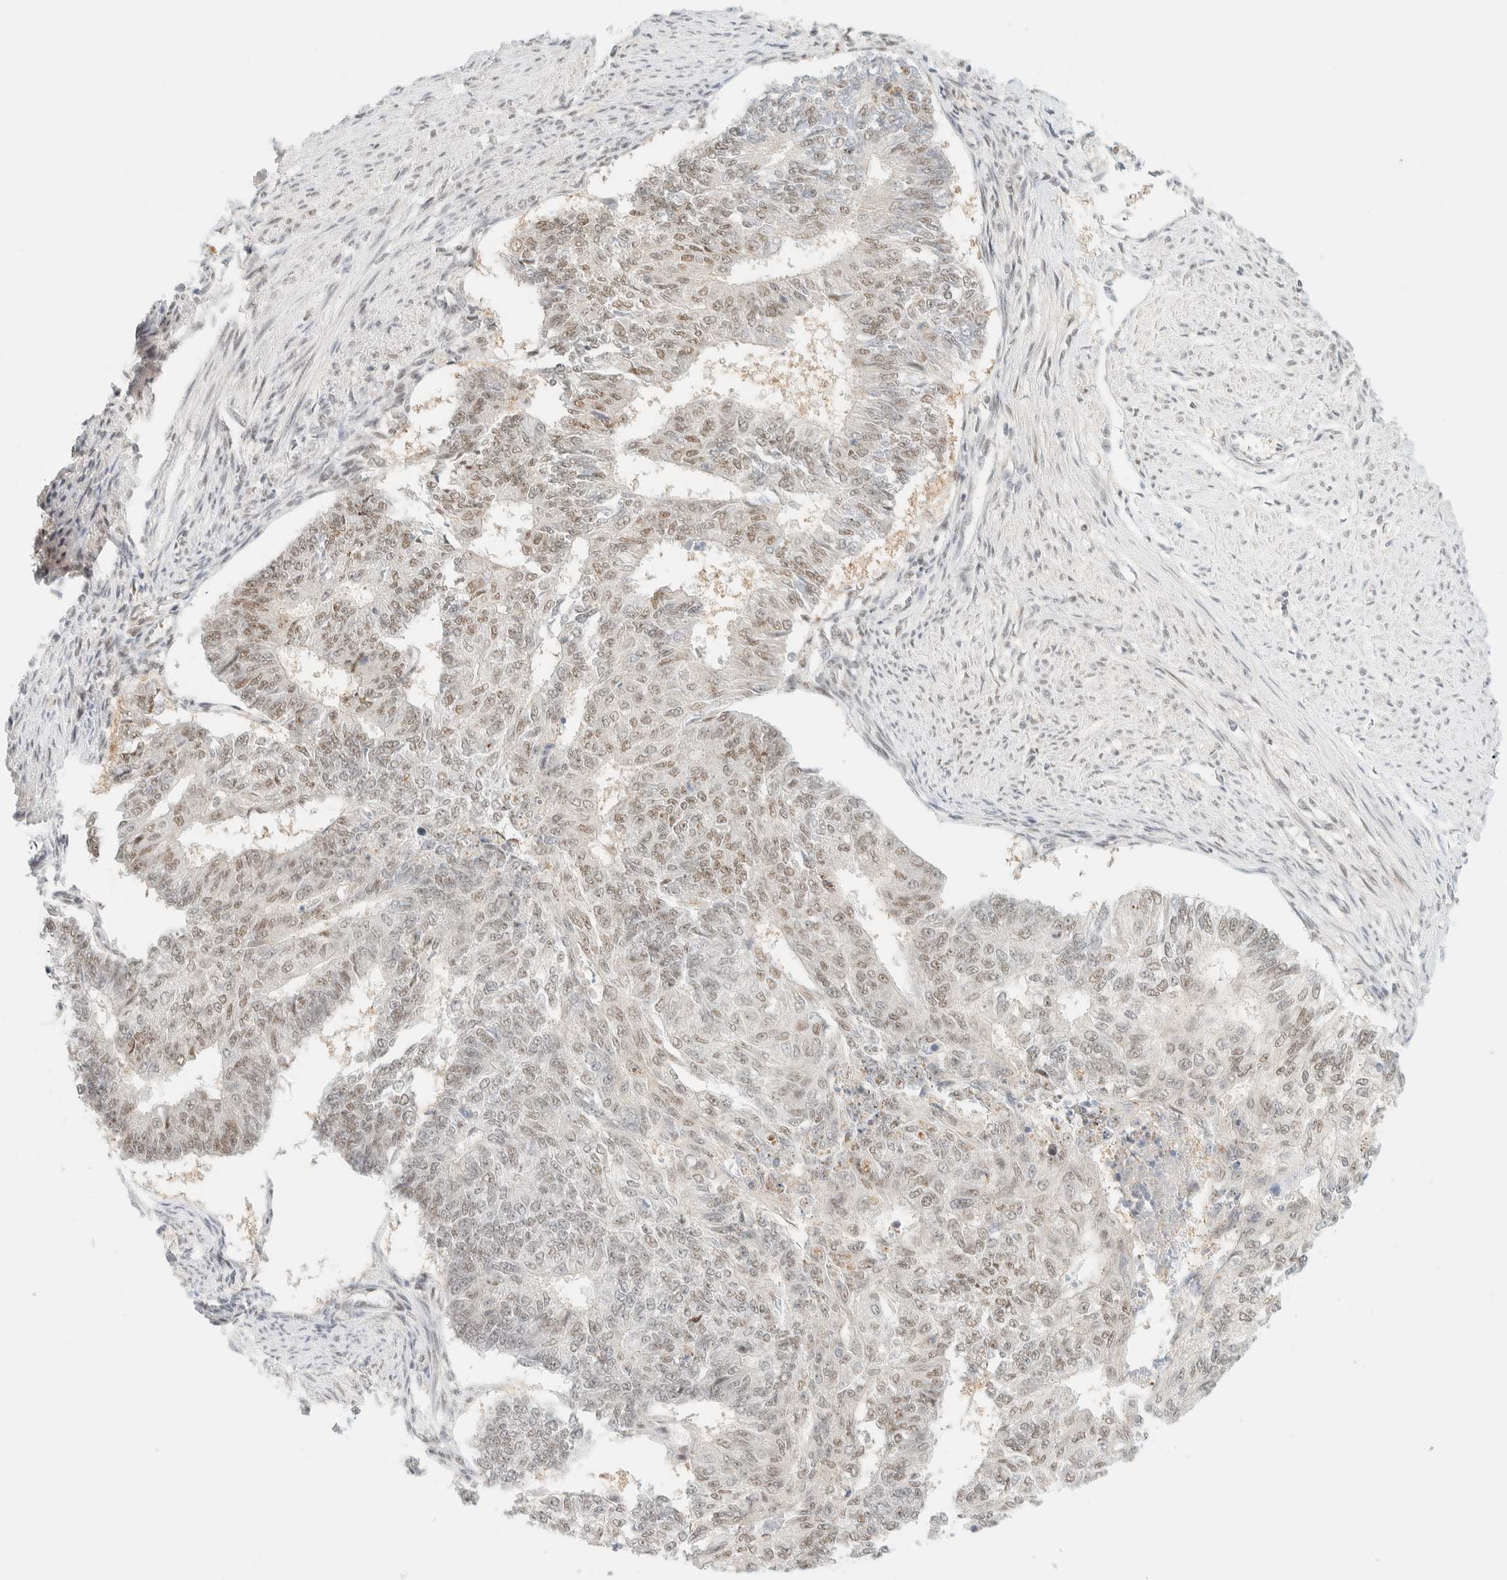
{"staining": {"intensity": "weak", "quantity": "25%-75%", "location": "nuclear"}, "tissue": "endometrial cancer", "cell_type": "Tumor cells", "image_type": "cancer", "snomed": [{"axis": "morphology", "description": "Adenocarcinoma, NOS"}, {"axis": "topography", "description": "Endometrium"}], "caption": "Endometrial cancer (adenocarcinoma) tissue reveals weak nuclear expression in about 25%-75% of tumor cells", "gene": "PYGO2", "patient": {"sex": "female", "age": 32}}